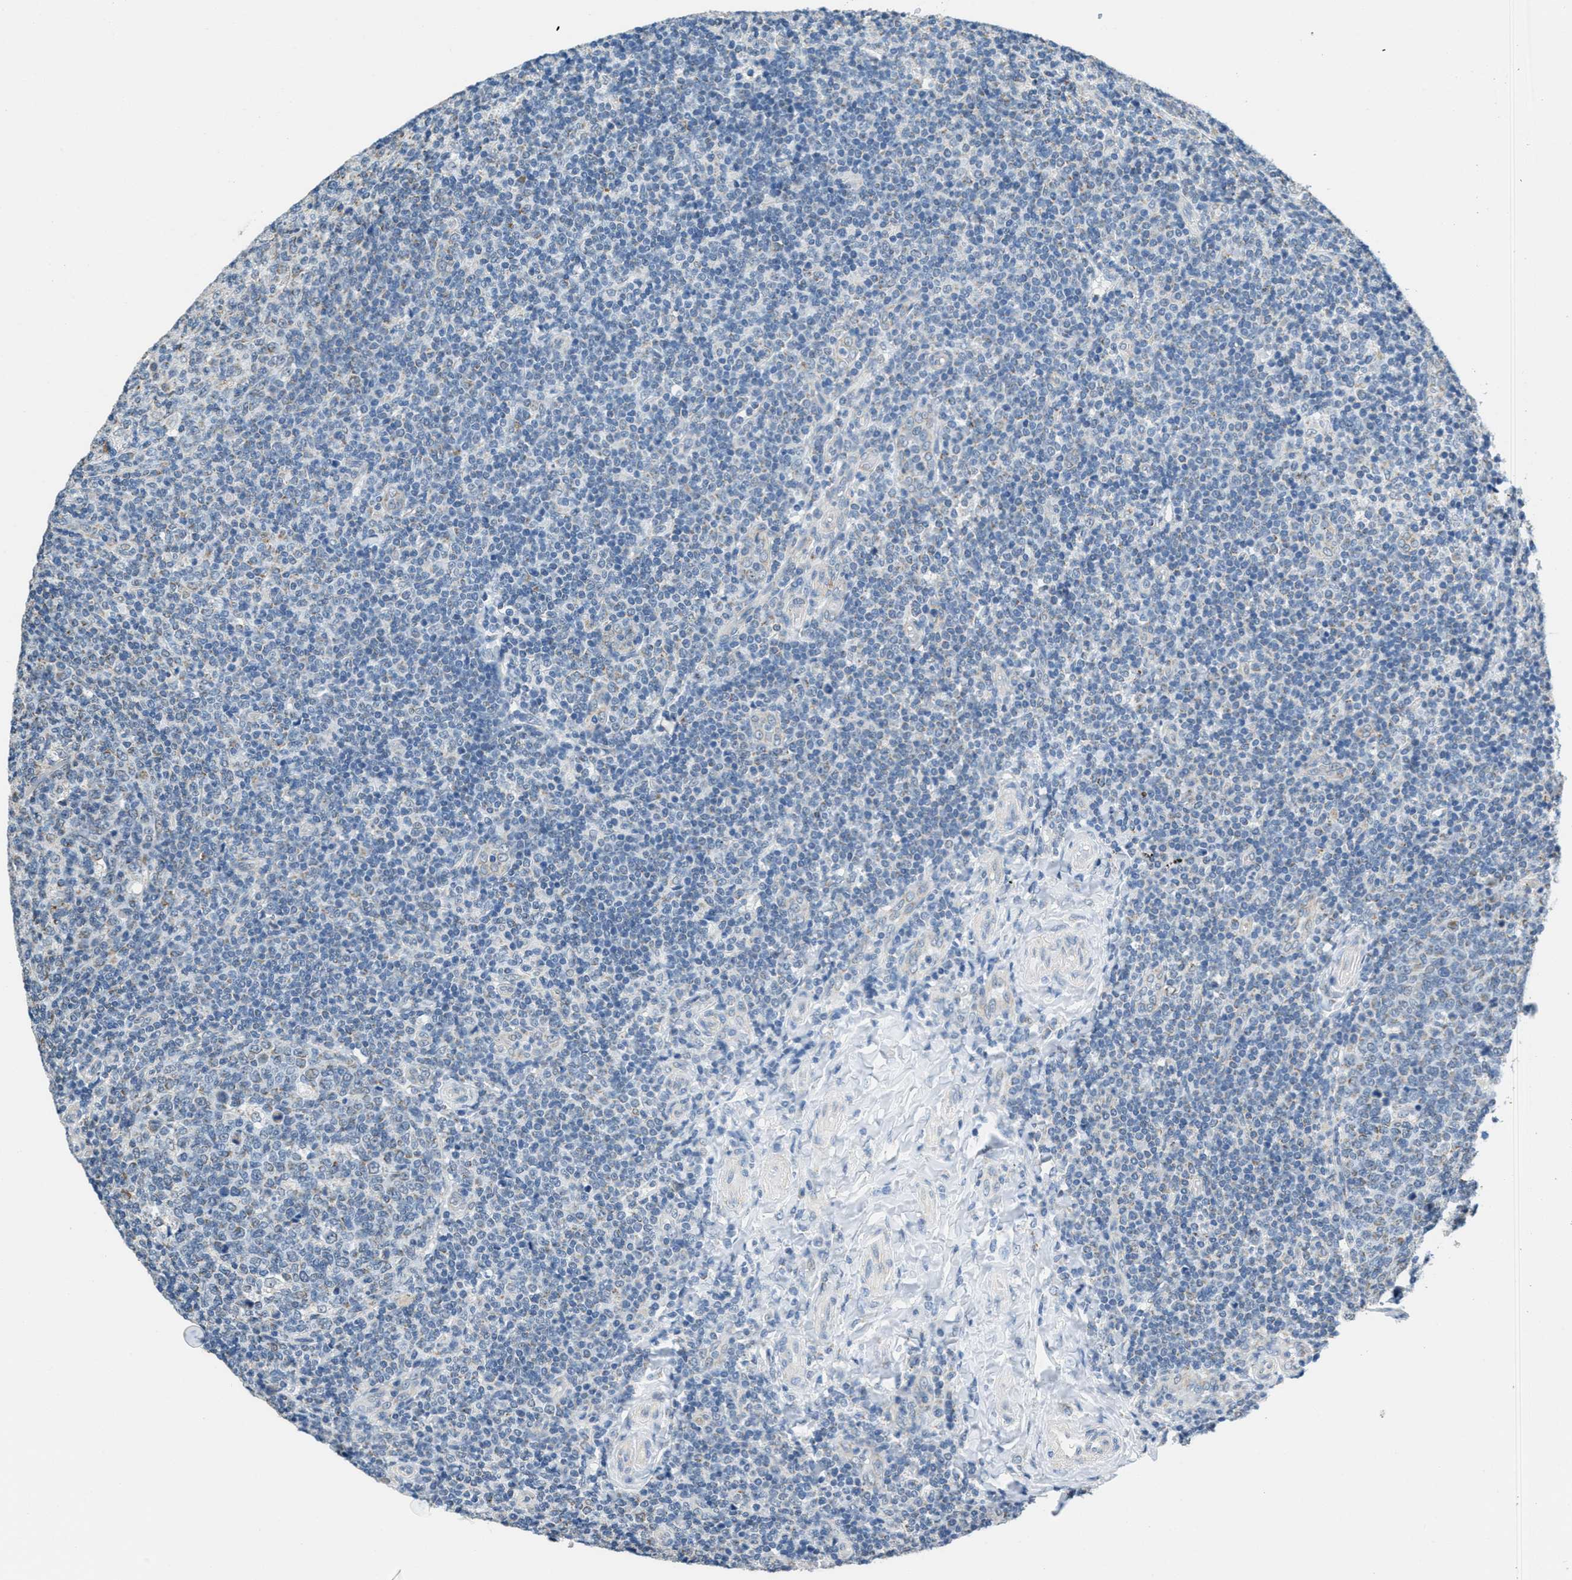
{"staining": {"intensity": "weak", "quantity": "<25%", "location": "cytoplasmic/membranous"}, "tissue": "tonsil", "cell_type": "Germinal center cells", "image_type": "normal", "snomed": [{"axis": "morphology", "description": "Normal tissue, NOS"}, {"axis": "topography", "description": "Tonsil"}], "caption": "Image shows no protein positivity in germinal center cells of unremarkable tonsil. (DAB (3,3'-diaminobenzidine) IHC, high magnification).", "gene": "TOMM70", "patient": {"sex": "female", "age": 19}}